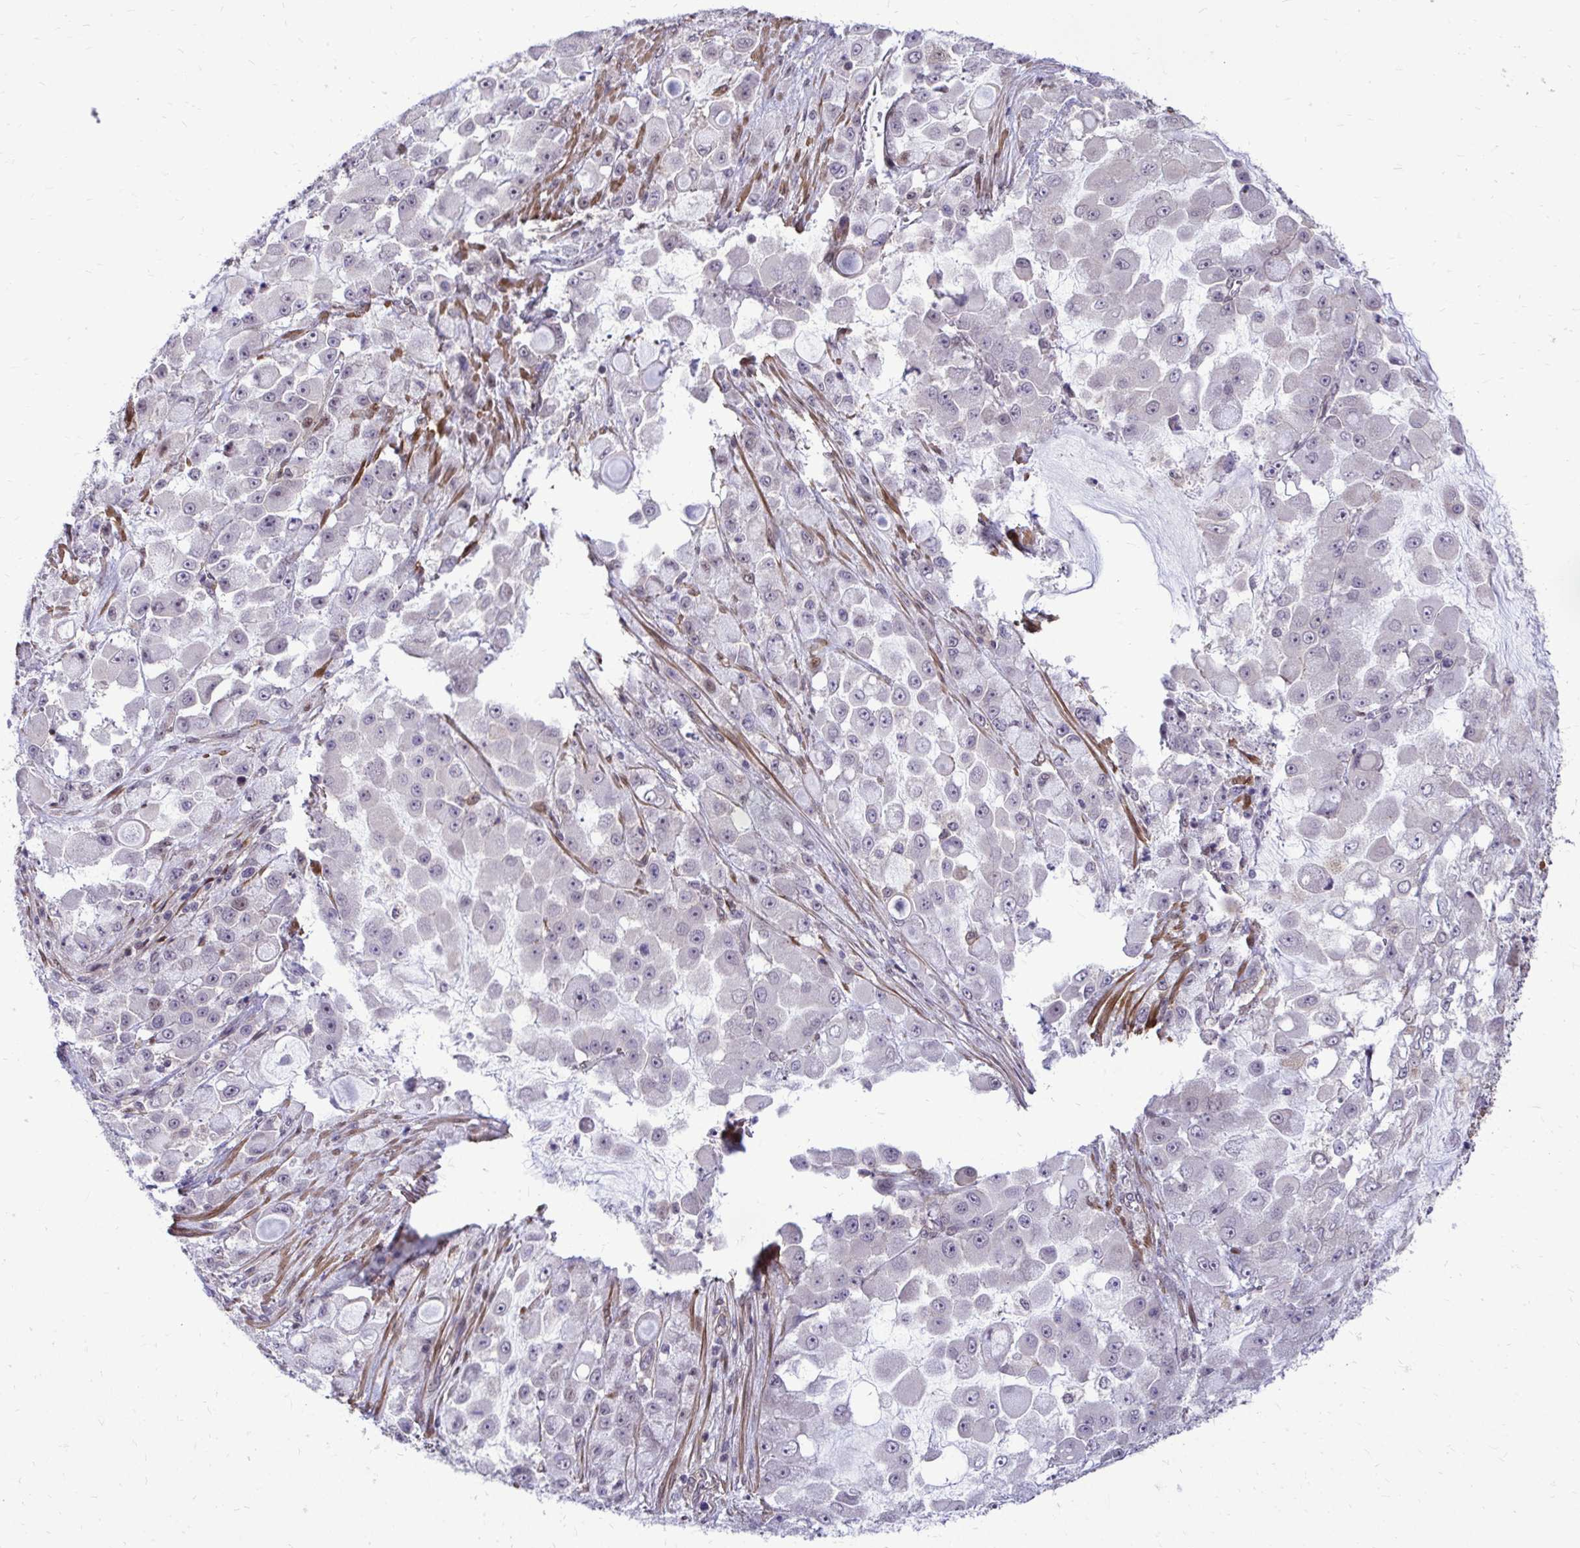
{"staining": {"intensity": "negative", "quantity": "none", "location": "none"}, "tissue": "stomach cancer", "cell_type": "Tumor cells", "image_type": "cancer", "snomed": [{"axis": "morphology", "description": "Adenocarcinoma, NOS"}, {"axis": "topography", "description": "Stomach"}], "caption": "Tumor cells are negative for brown protein staining in stomach cancer.", "gene": "TRIP6", "patient": {"sex": "female", "age": 76}}